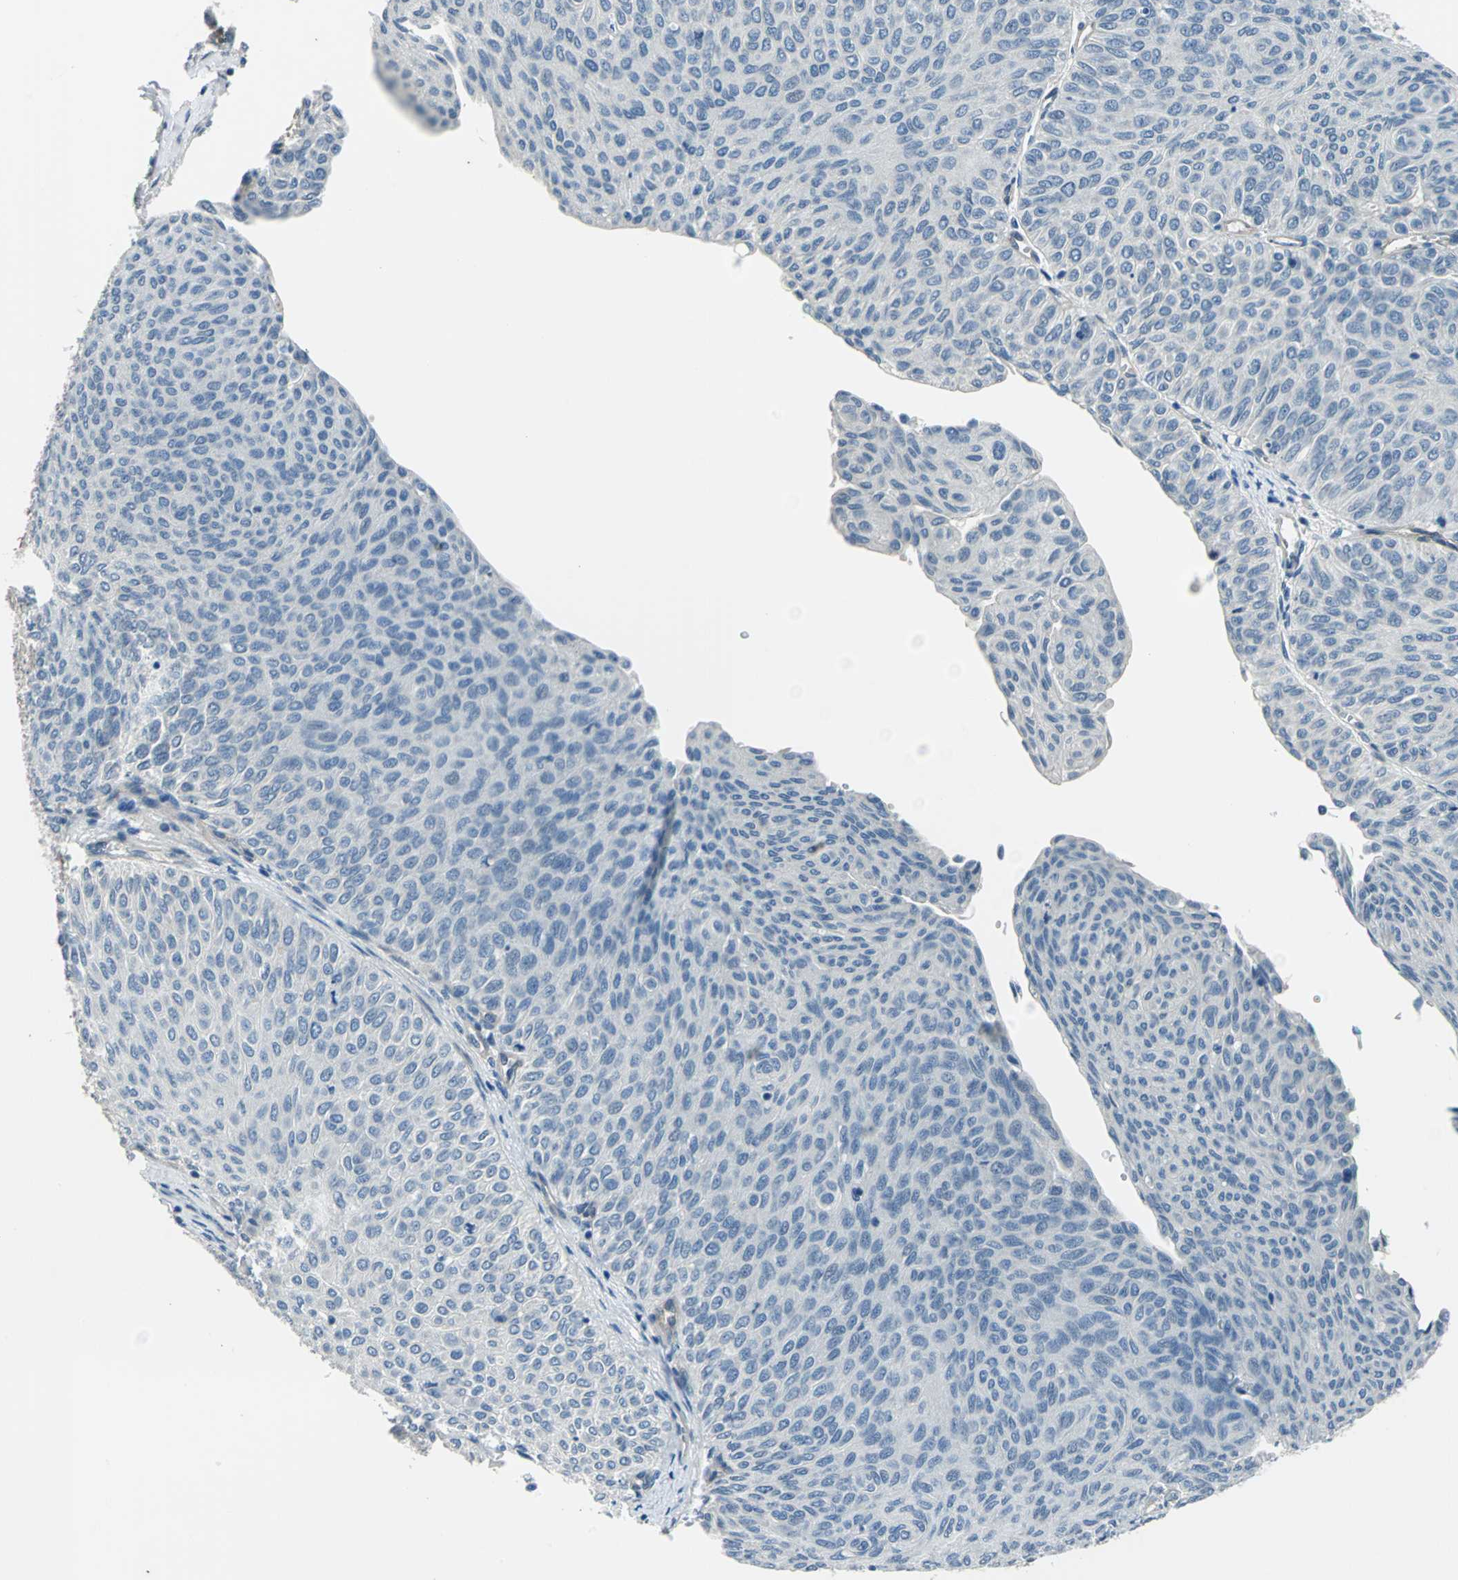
{"staining": {"intensity": "negative", "quantity": "none", "location": "none"}, "tissue": "urothelial cancer", "cell_type": "Tumor cells", "image_type": "cancer", "snomed": [{"axis": "morphology", "description": "Urothelial carcinoma, Low grade"}, {"axis": "topography", "description": "Urinary bladder"}], "caption": "A photomicrograph of human low-grade urothelial carcinoma is negative for staining in tumor cells.", "gene": "CDC42EP1", "patient": {"sex": "male", "age": 78}}